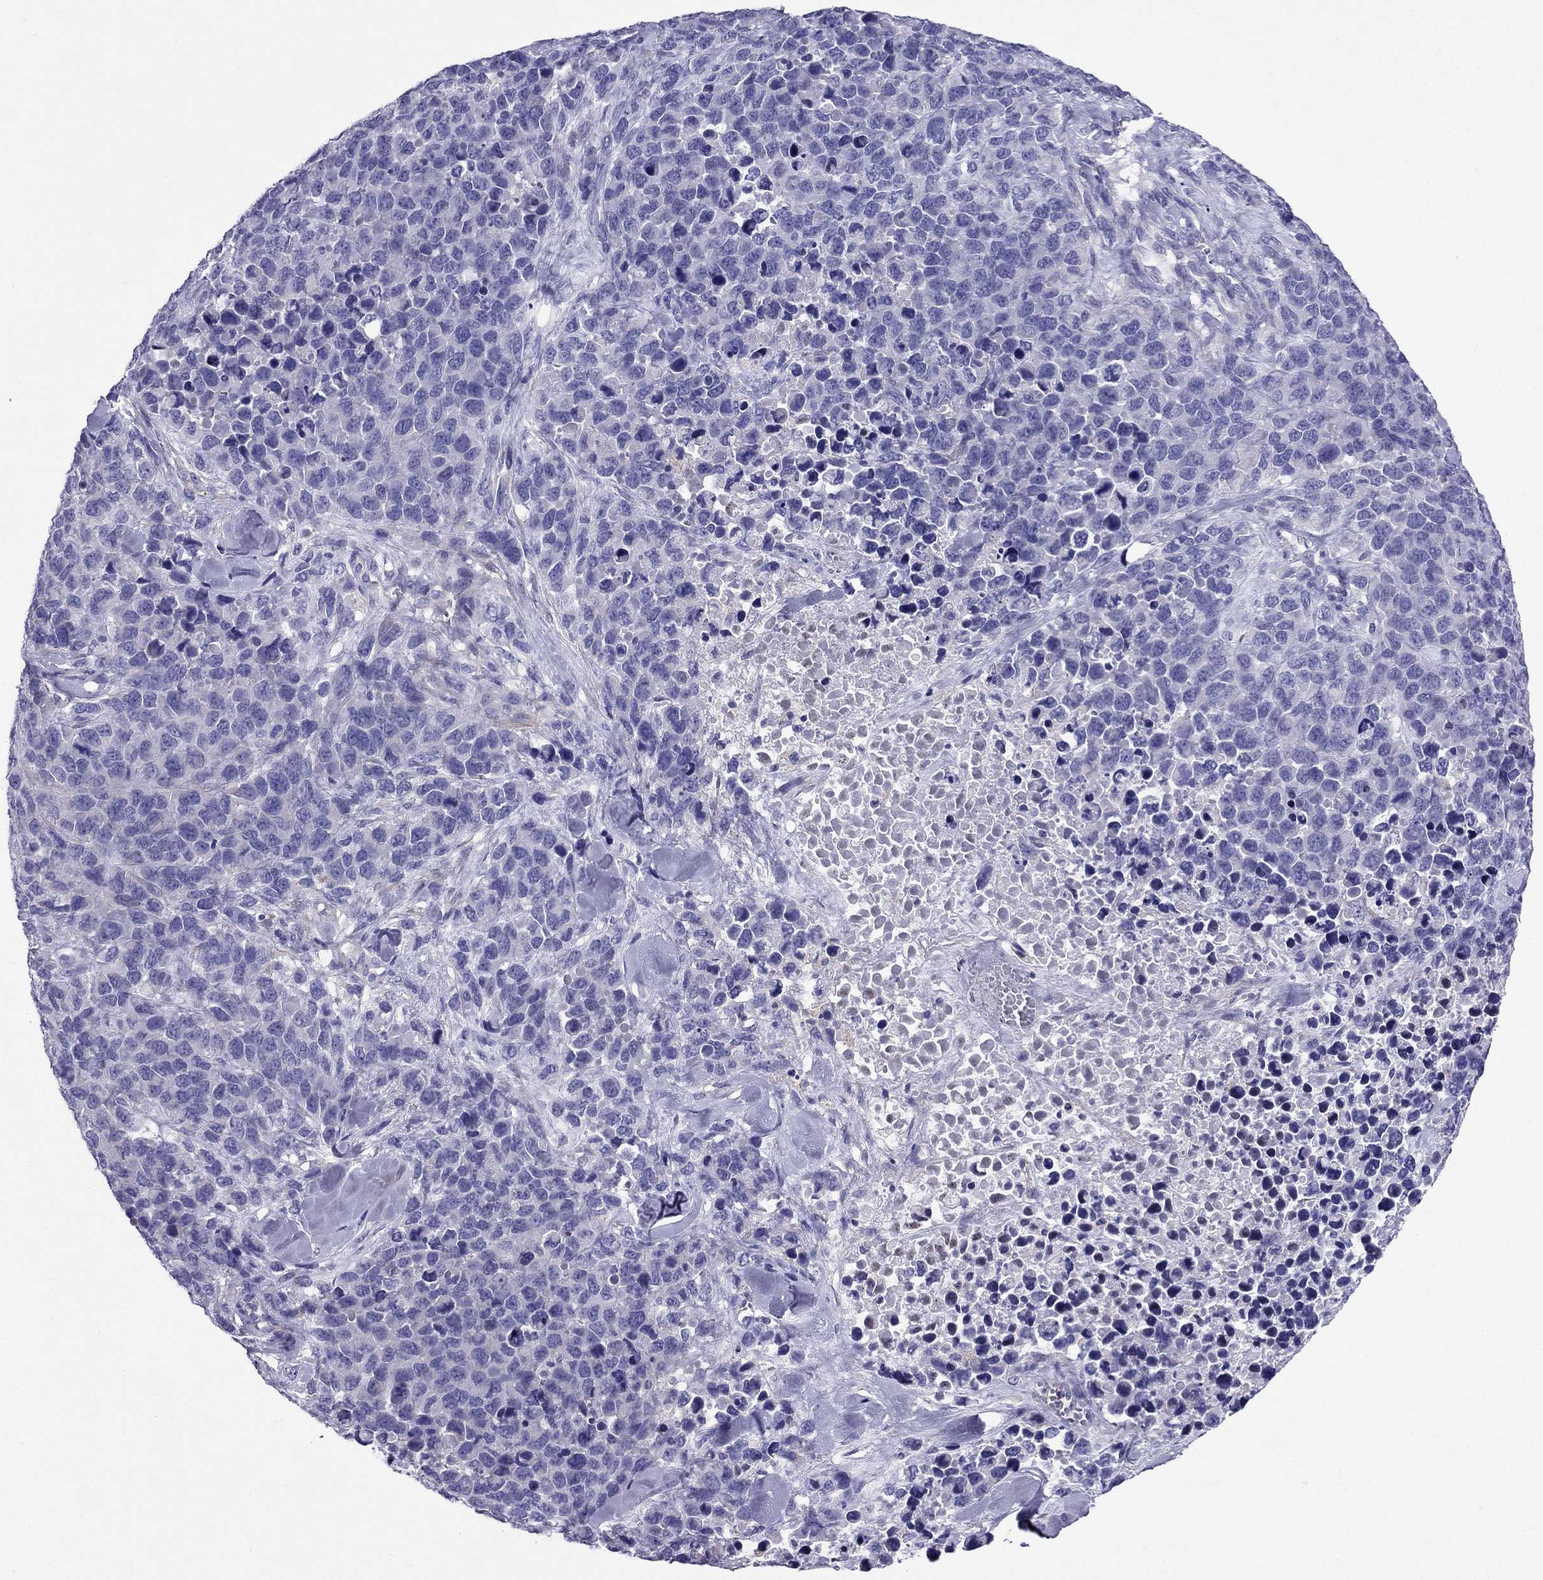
{"staining": {"intensity": "negative", "quantity": "none", "location": "none"}, "tissue": "melanoma", "cell_type": "Tumor cells", "image_type": "cancer", "snomed": [{"axis": "morphology", "description": "Malignant melanoma, Metastatic site"}, {"axis": "topography", "description": "Skin"}], "caption": "This is an immunohistochemistry (IHC) histopathology image of malignant melanoma (metastatic site). There is no positivity in tumor cells.", "gene": "GPR50", "patient": {"sex": "male", "age": 84}}